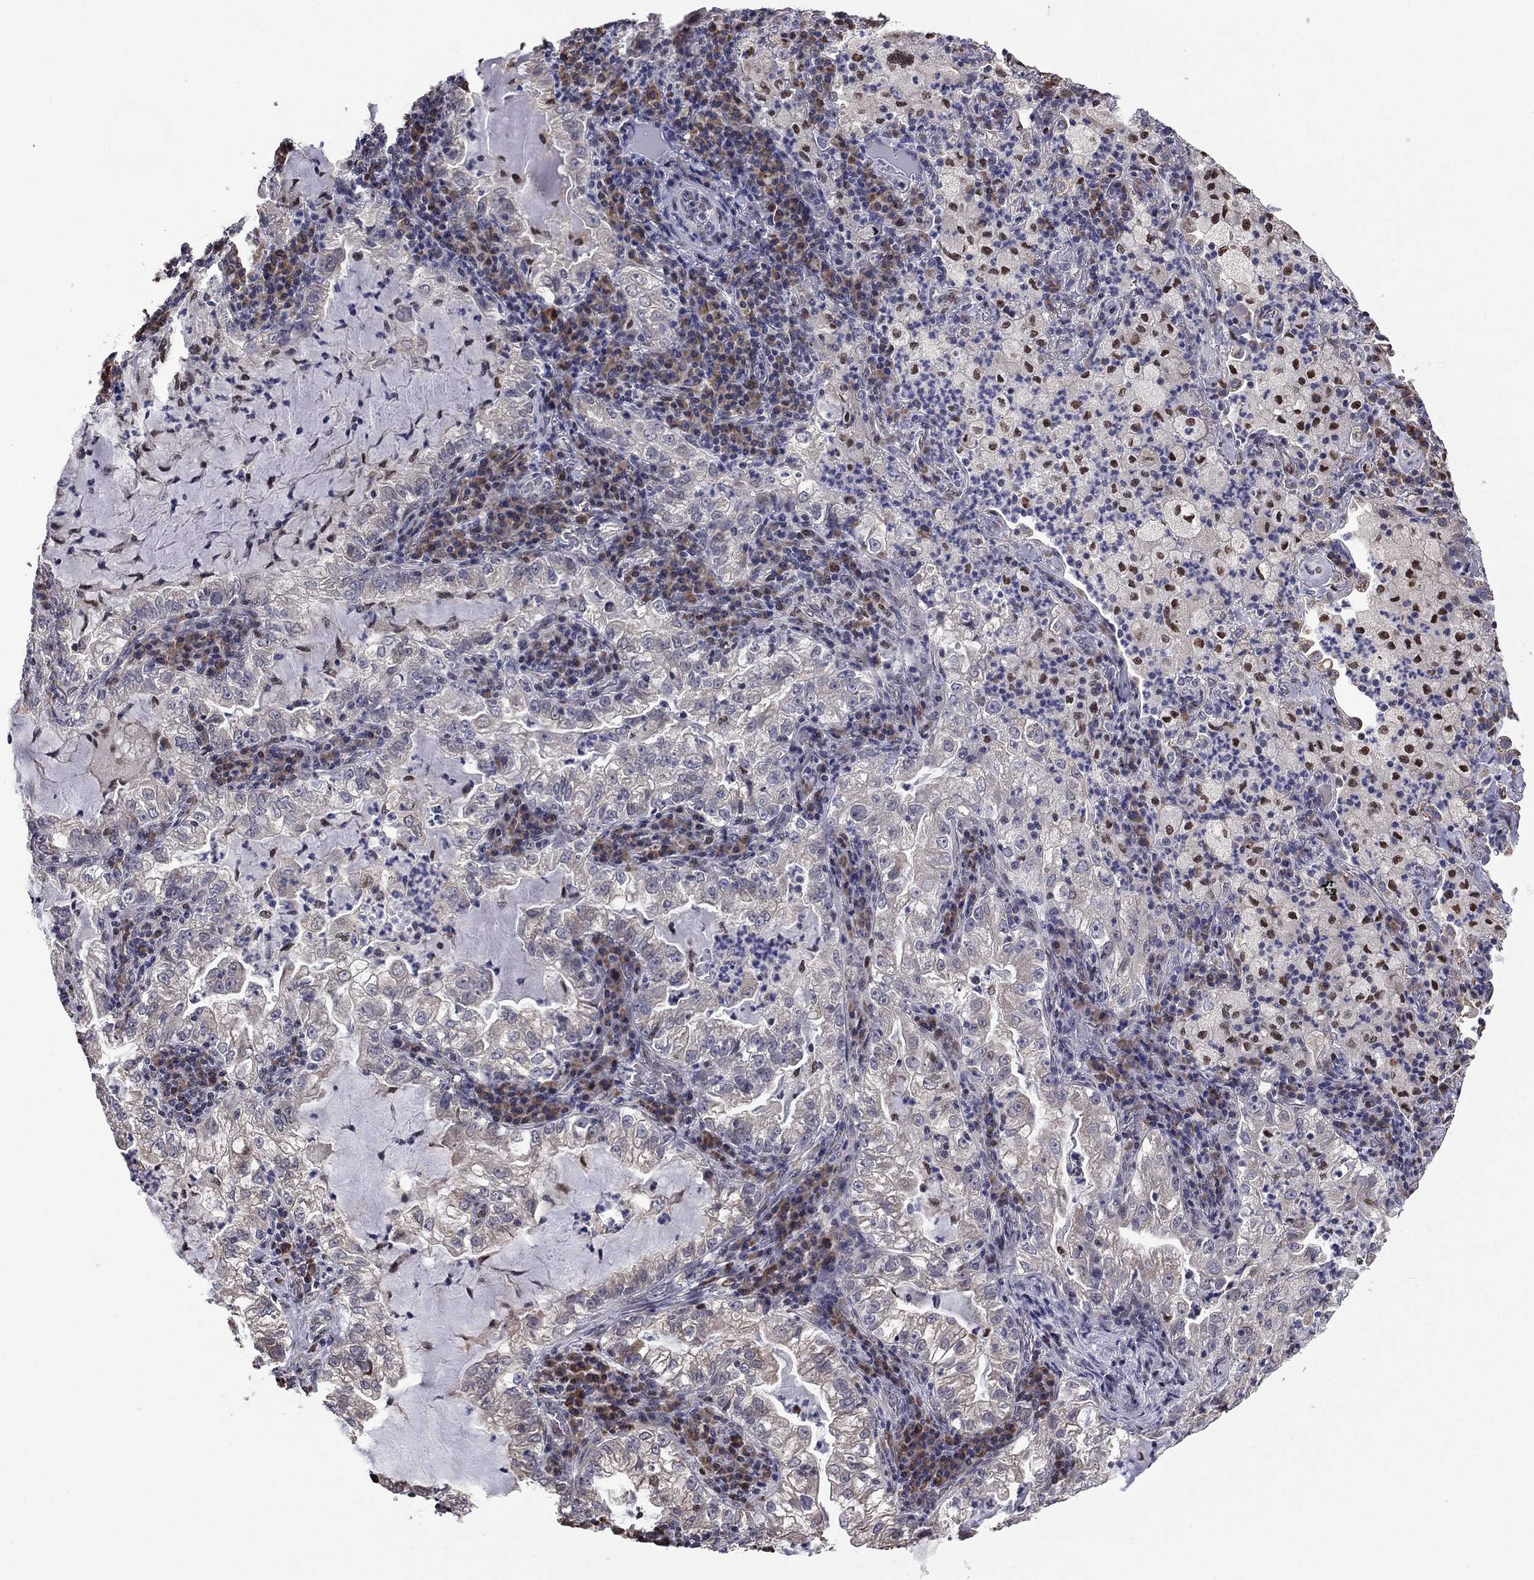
{"staining": {"intensity": "negative", "quantity": "none", "location": "none"}, "tissue": "lung cancer", "cell_type": "Tumor cells", "image_type": "cancer", "snomed": [{"axis": "morphology", "description": "Adenocarcinoma, NOS"}, {"axis": "topography", "description": "Lung"}], "caption": "This is a histopathology image of IHC staining of lung cancer, which shows no expression in tumor cells.", "gene": "HSPB2", "patient": {"sex": "female", "age": 73}}